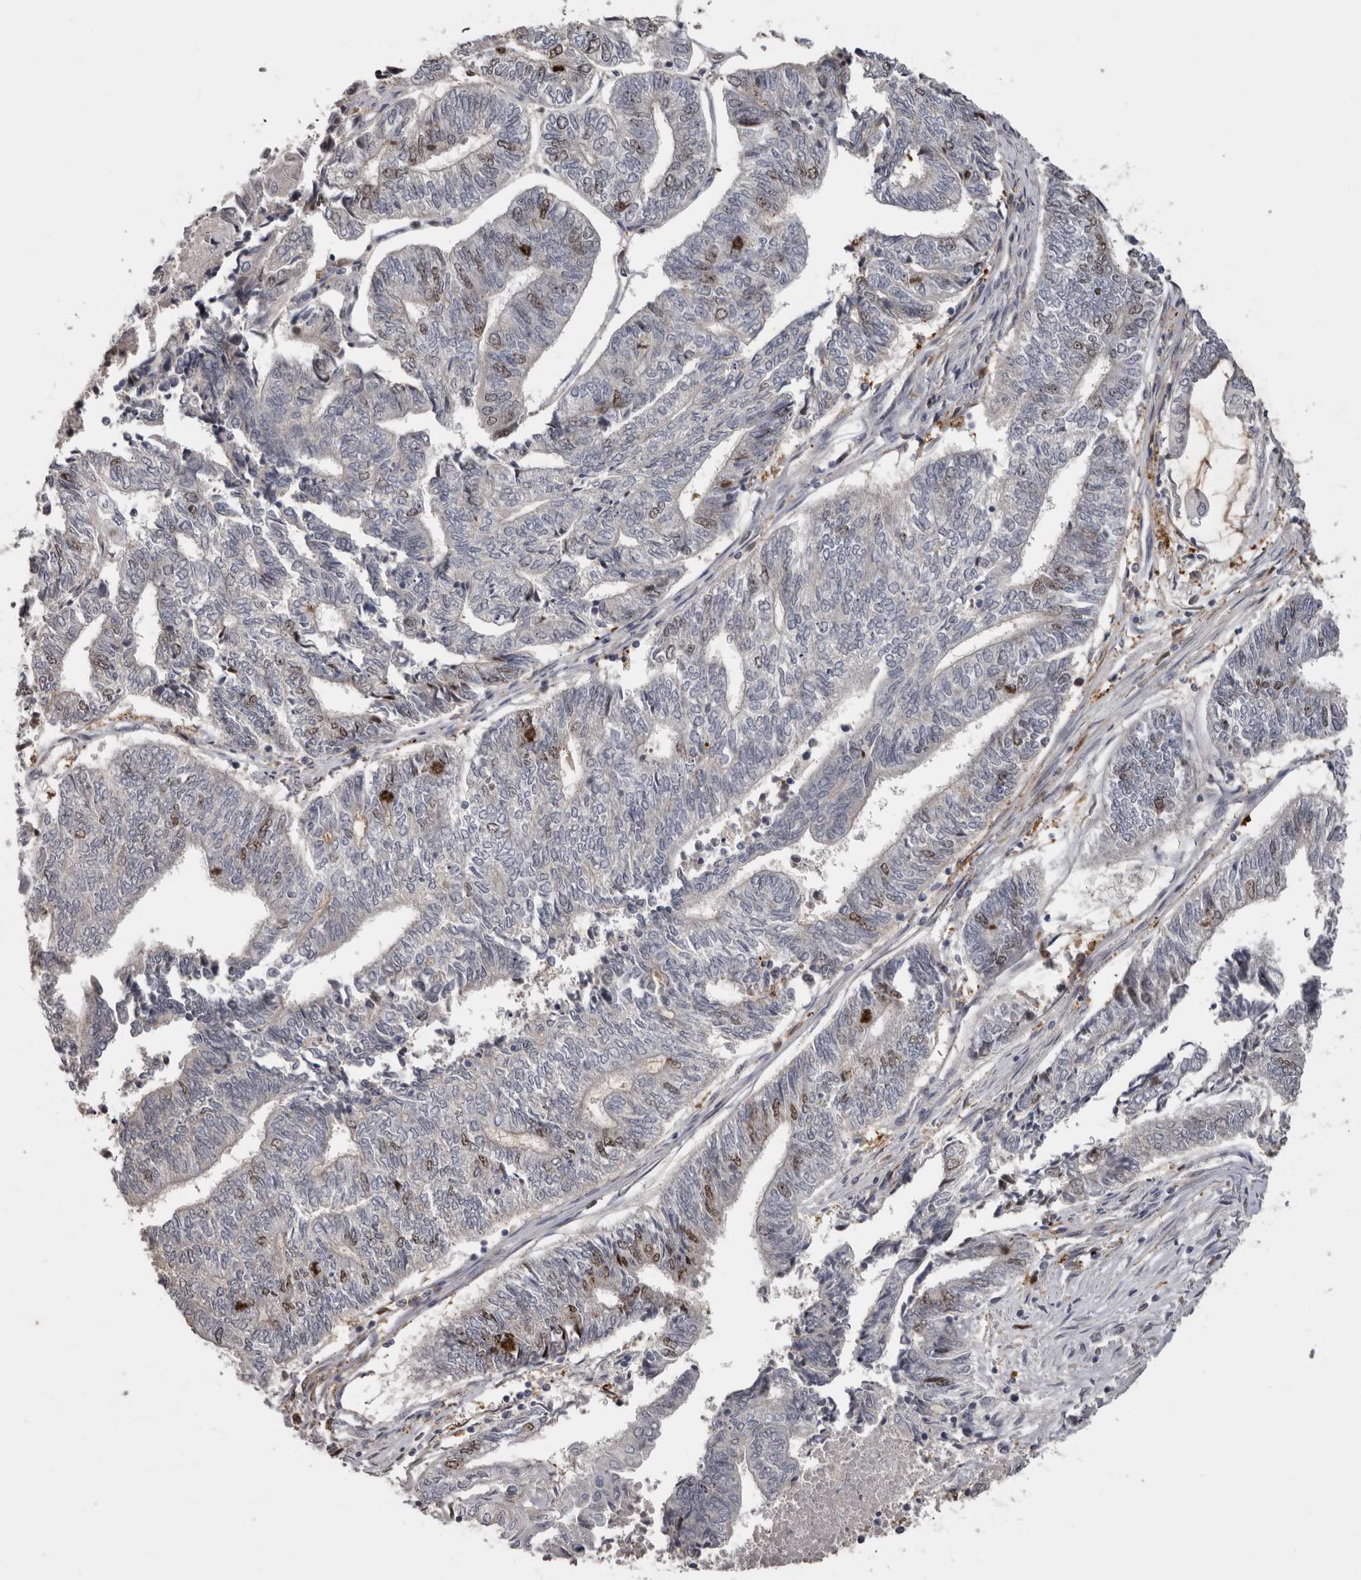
{"staining": {"intensity": "moderate", "quantity": "<25%", "location": "nuclear"}, "tissue": "endometrial cancer", "cell_type": "Tumor cells", "image_type": "cancer", "snomed": [{"axis": "morphology", "description": "Adenocarcinoma, NOS"}, {"axis": "topography", "description": "Uterus"}, {"axis": "topography", "description": "Endometrium"}], "caption": "Protein staining of endometrial cancer (adenocarcinoma) tissue reveals moderate nuclear expression in approximately <25% of tumor cells. Using DAB (3,3'-diaminobenzidine) (brown) and hematoxylin (blue) stains, captured at high magnification using brightfield microscopy.", "gene": "CDCA8", "patient": {"sex": "female", "age": 70}}